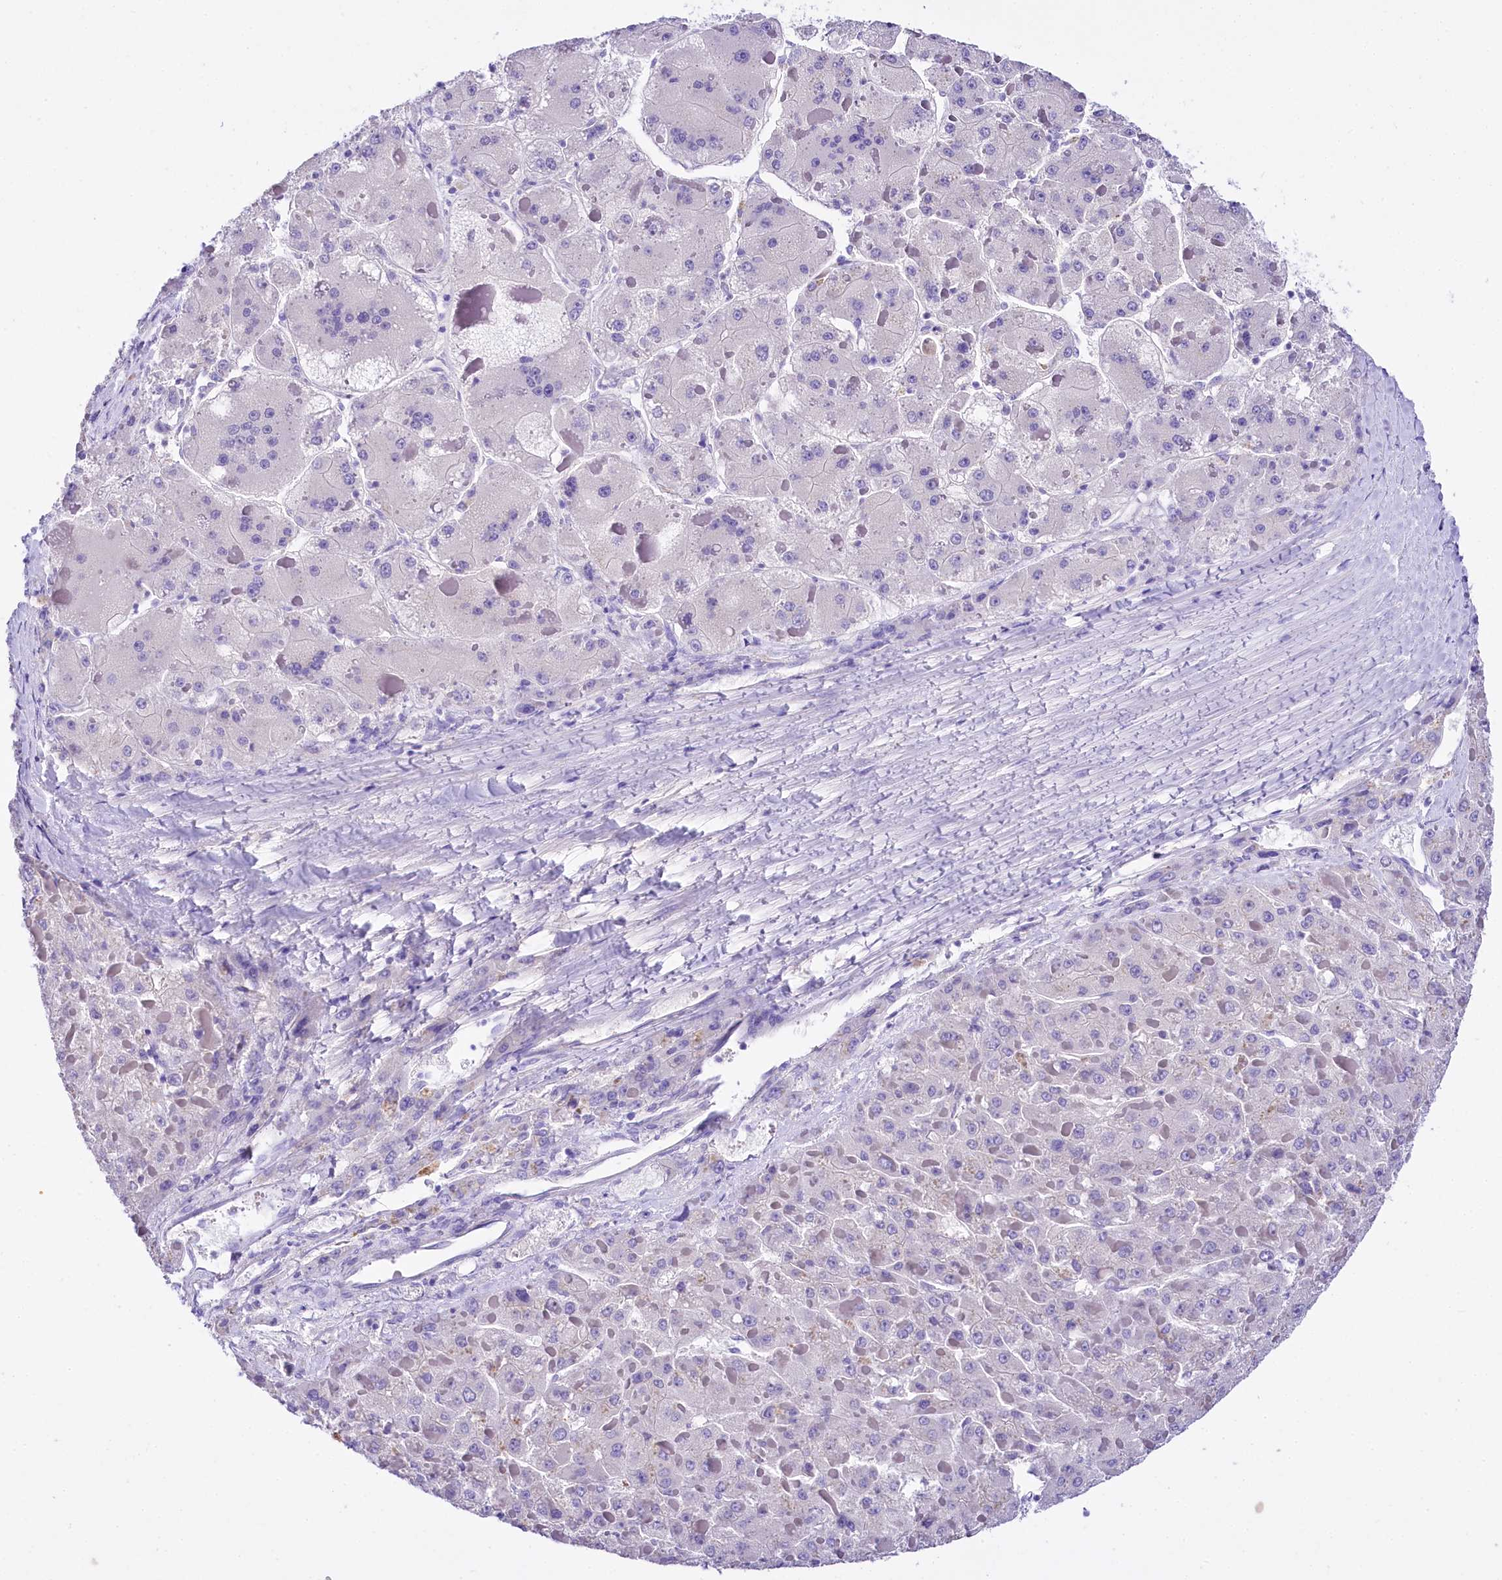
{"staining": {"intensity": "negative", "quantity": "none", "location": "none"}, "tissue": "liver cancer", "cell_type": "Tumor cells", "image_type": "cancer", "snomed": [{"axis": "morphology", "description": "Carcinoma, Hepatocellular, NOS"}, {"axis": "topography", "description": "Liver"}], "caption": "Liver cancer (hepatocellular carcinoma) was stained to show a protein in brown. There is no significant positivity in tumor cells.", "gene": "A2ML1", "patient": {"sex": "female", "age": 73}}